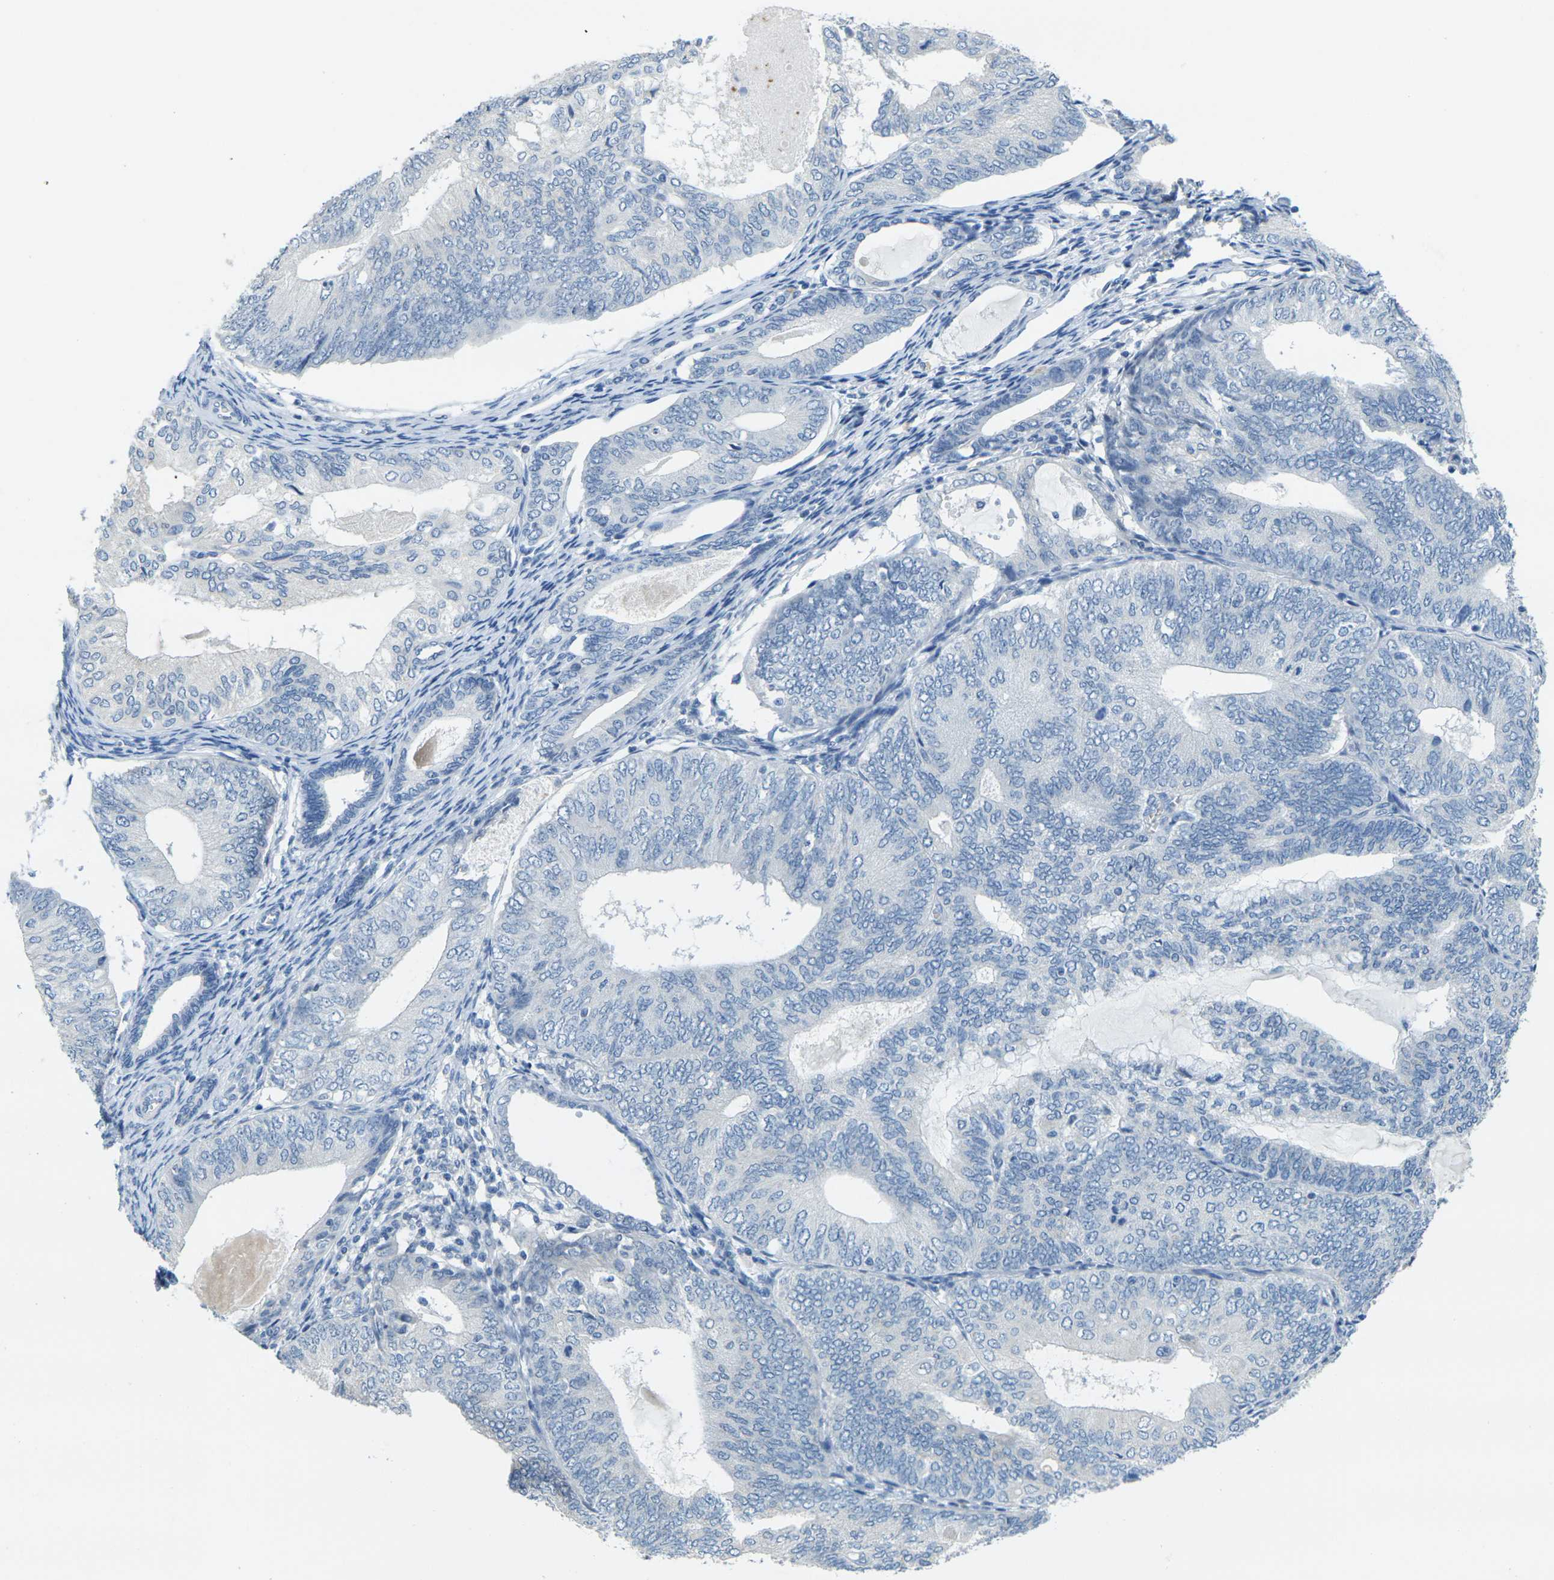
{"staining": {"intensity": "negative", "quantity": "none", "location": "none"}, "tissue": "endometrial cancer", "cell_type": "Tumor cells", "image_type": "cancer", "snomed": [{"axis": "morphology", "description": "Adenocarcinoma, NOS"}, {"axis": "topography", "description": "Endometrium"}], "caption": "Endometrial cancer (adenocarcinoma) was stained to show a protein in brown. There is no significant expression in tumor cells.", "gene": "GPR15", "patient": {"sex": "female", "age": 81}}